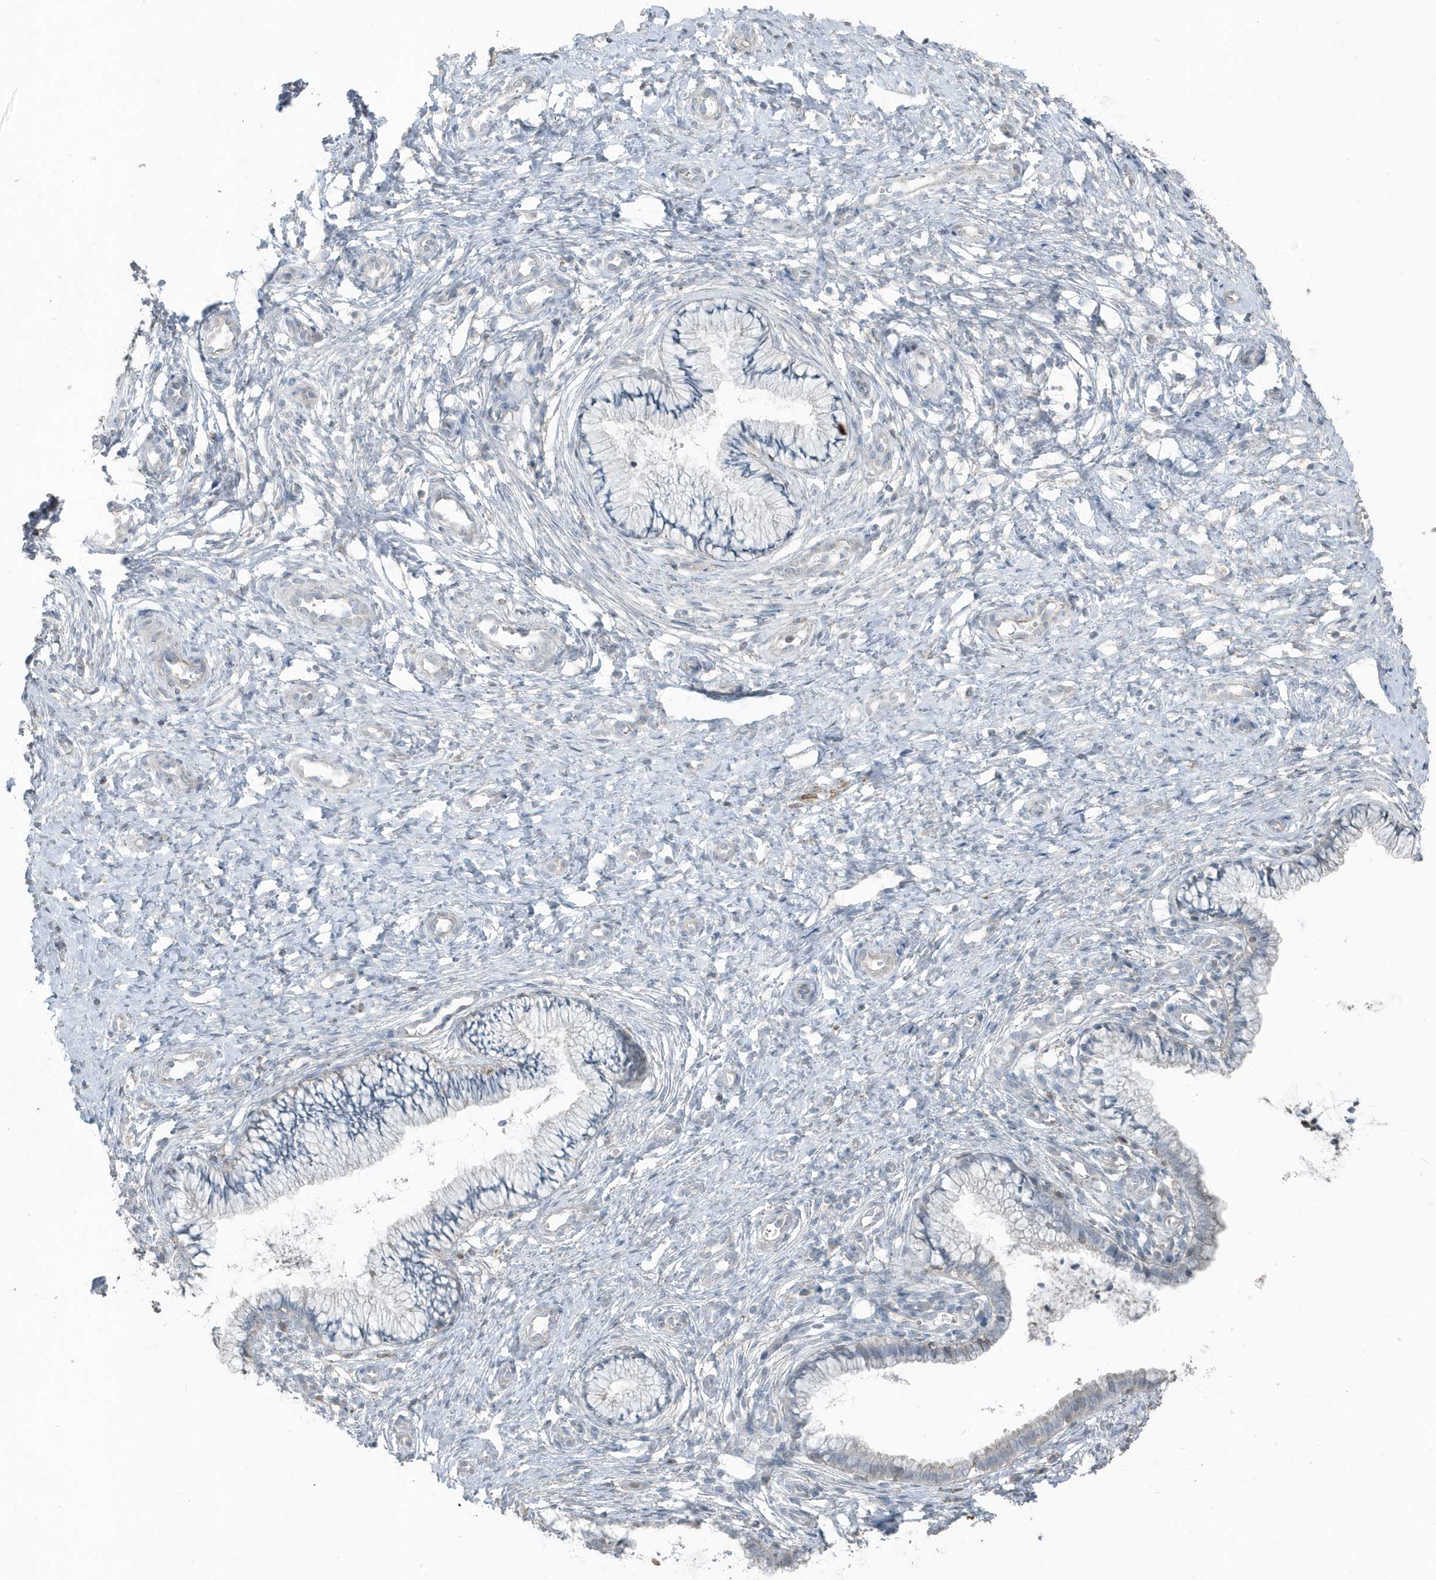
{"staining": {"intensity": "negative", "quantity": "none", "location": "none"}, "tissue": "cervix", "cell_type": "Glandular cells", "image_type": "normal", "snomed": [{"axis": "morphology", "description": "Normal tissue, NOS"}, {"axis": "topography", "description": "Cervix"}], "caption": "This micrograph is of normal cervix stained with IHC to label a protein in brown with the nuclei are counter-stained blue. There is no staining in glandular cells.", "gene": "ACTC1", "patient": {"sex": "female", "age": 36}}